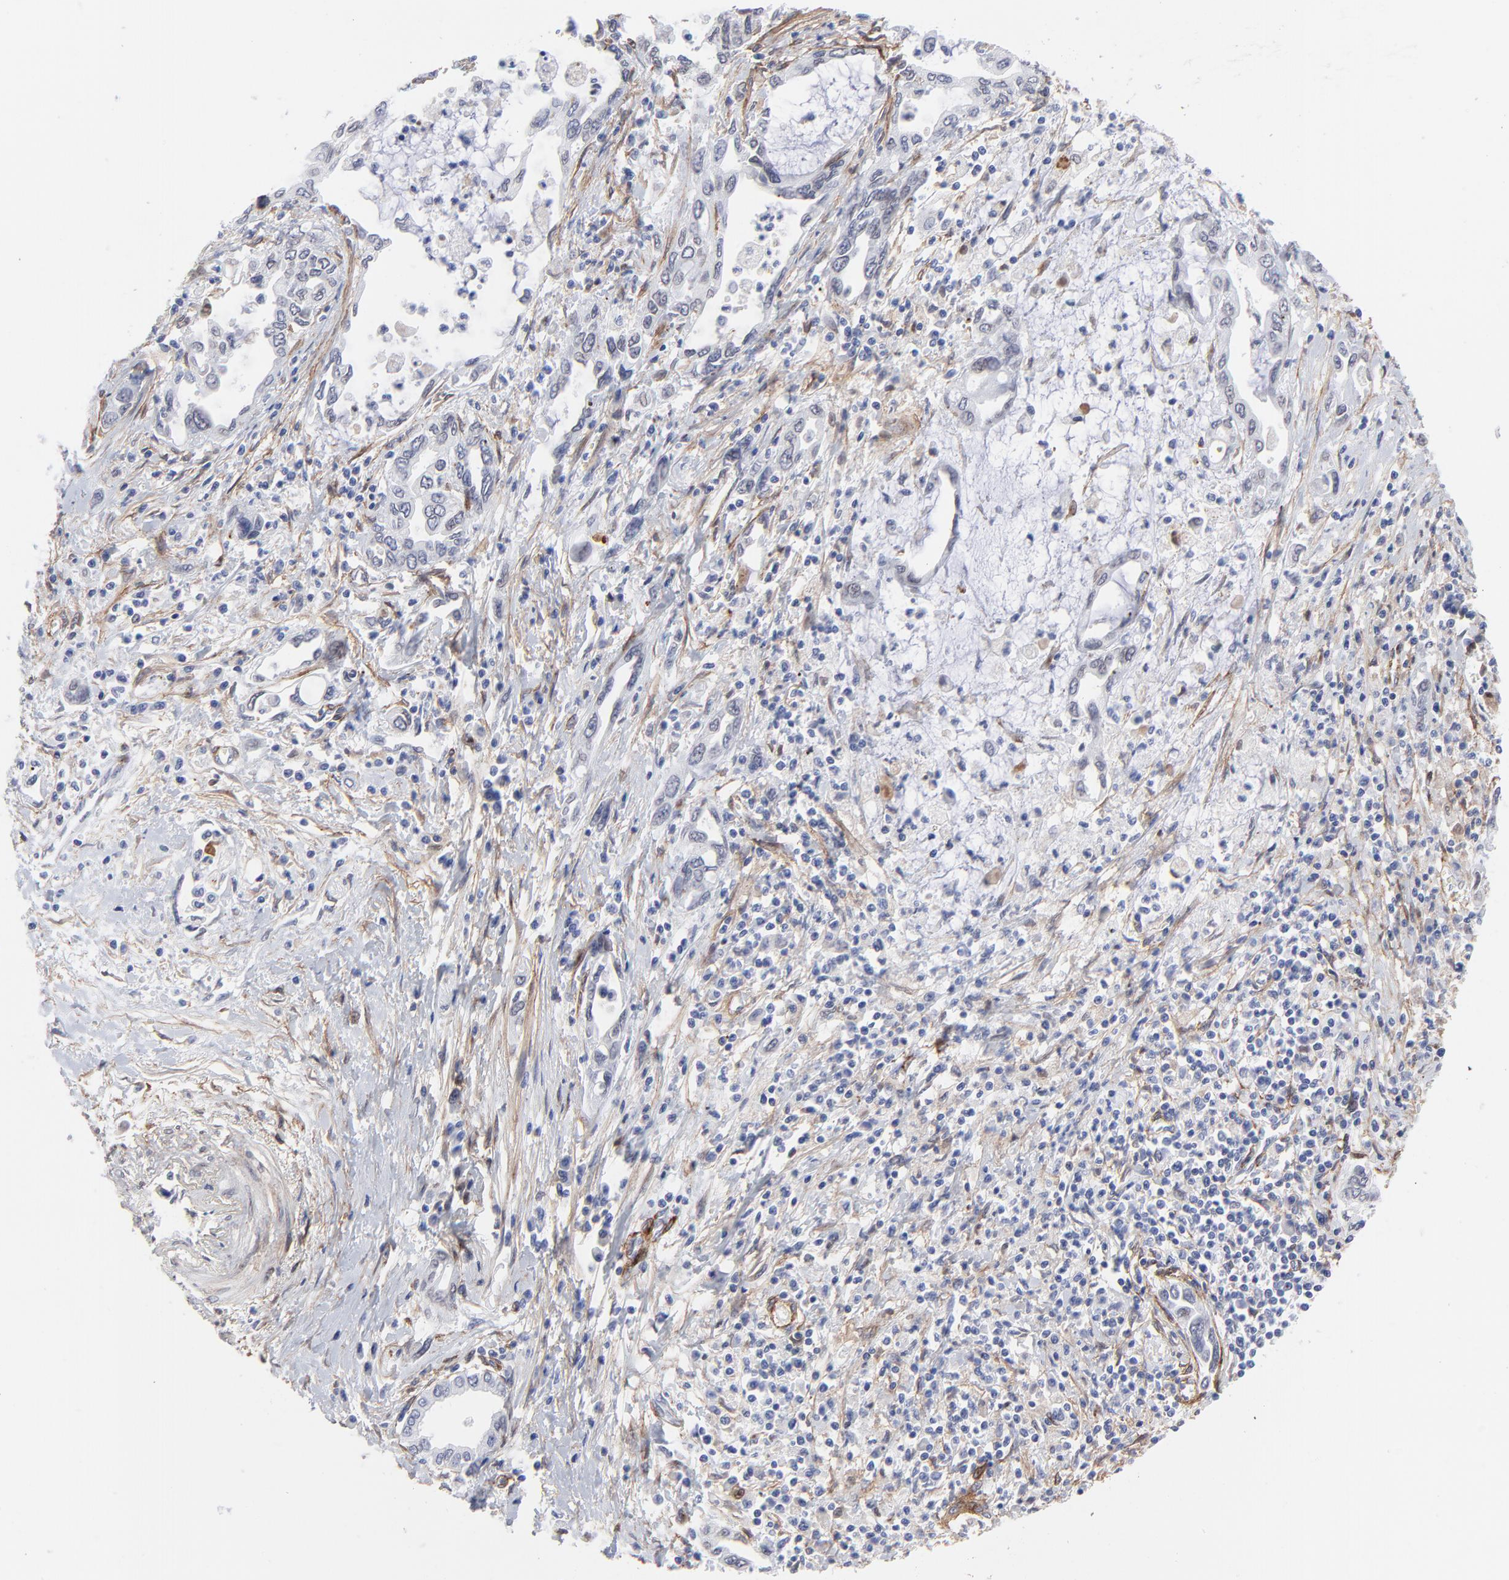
{"staining": {"intensity": "negative", "quantity": "none", "location": "none"}, "tissue": "pancreatic cancer", "cell_type": "Tumor cells", "image_type": "cancer", "snomed": [{"axis": "morphology", "description": "Adenocarcinoma, NOS"}, {"axis": "topography", "description": "Pancreas"}], "caption": "Immunohistochemistry (IHC) of human pancreatic cancer (adenocarcinoma) reveals no staining in tumor cells.", "gene": "PDGFRB", "patient": {"sex": "female", "age": 57}}